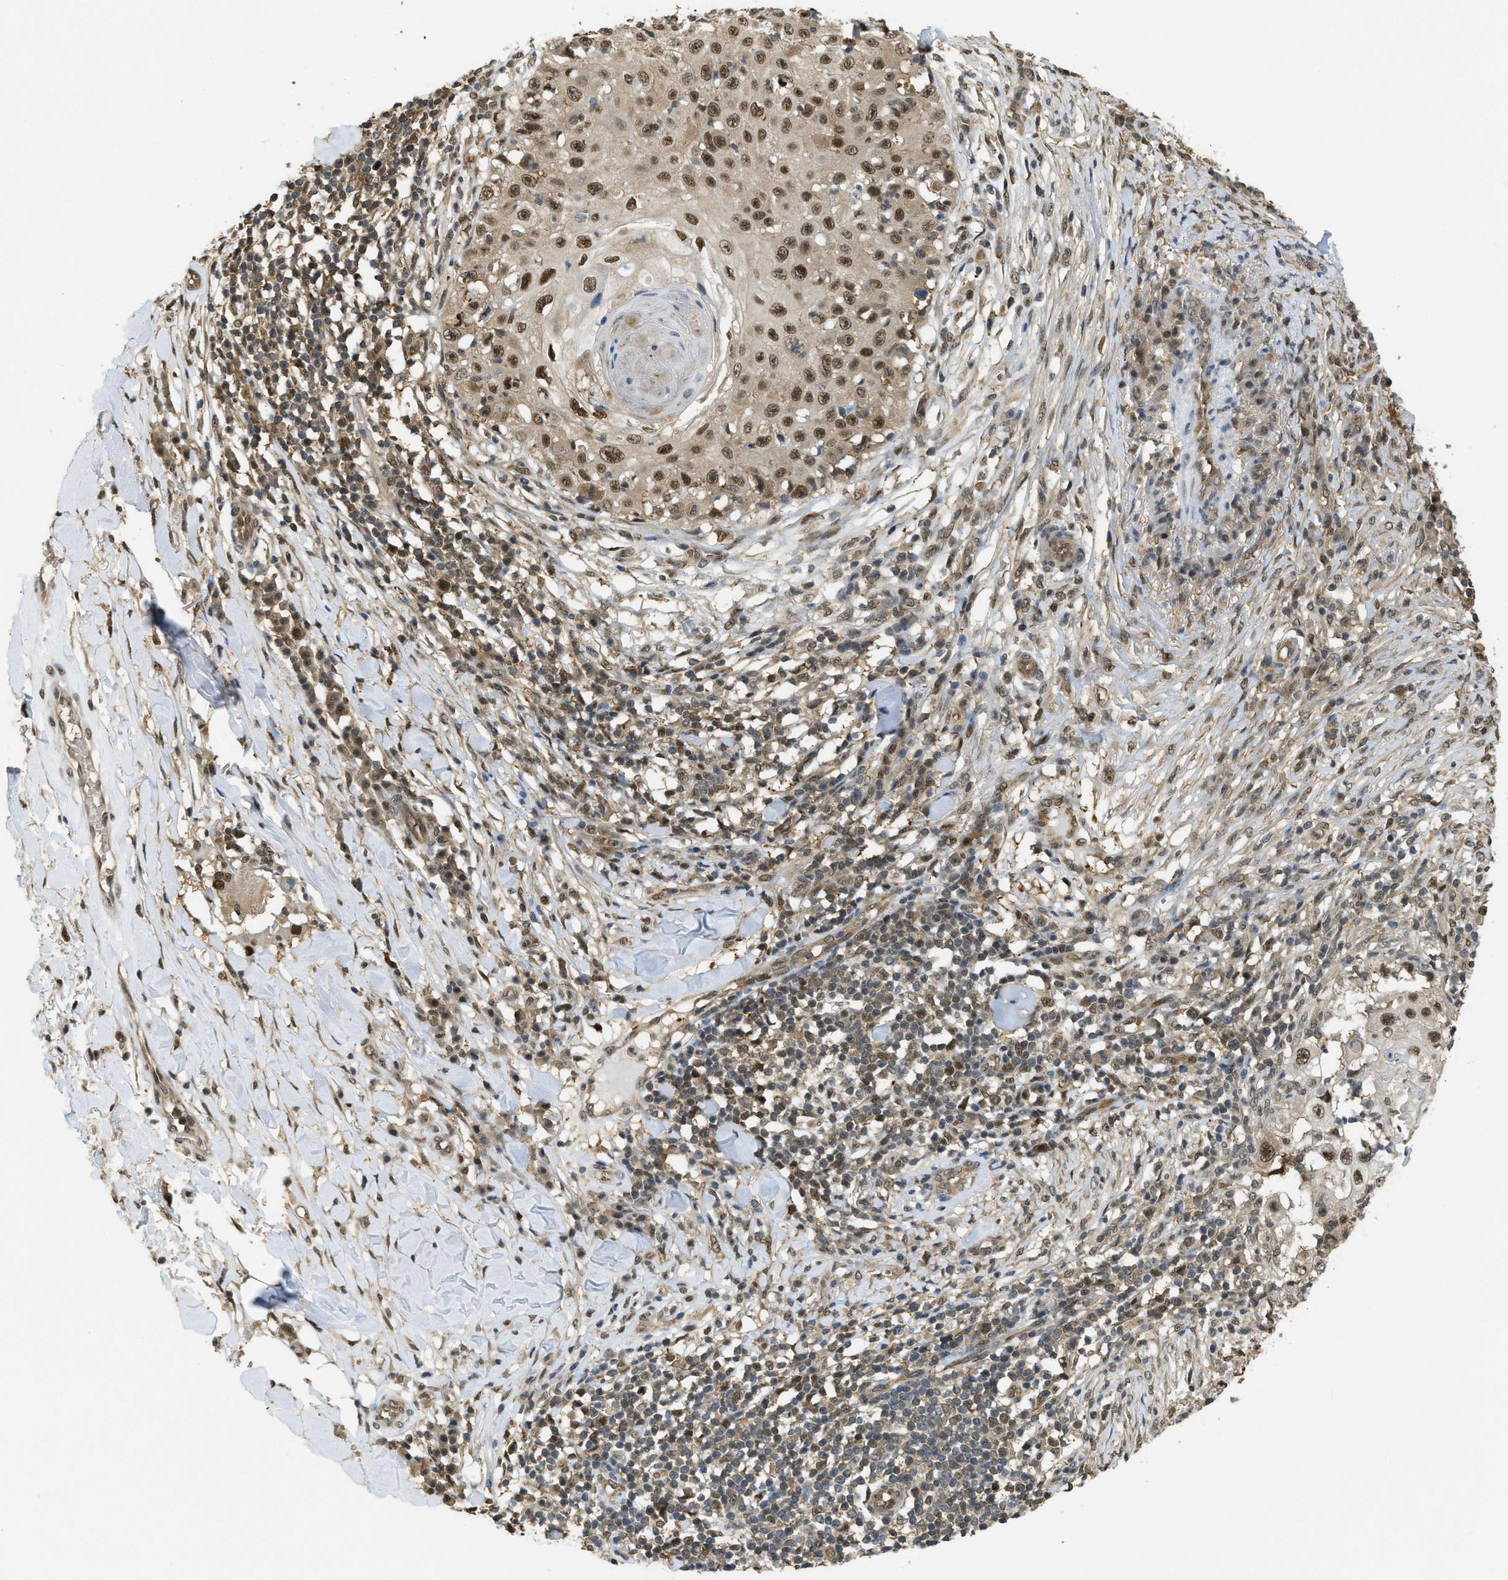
{"staining": {"intensity": "moderate", "quantity": ">75%", "location": "cytoplasmic/membranous,nuclear"}, "tissue": "skin cancer", "cell_type": "Tumor cells", "image_type": "cancer", "snomed": [{"axis": "morphology", "description": "Squamous cell carcinoma, NOS"}, {"axis": "topography", "description": "Skin"}], "caption": "Skin cancer stained with a brown dye demonstrates moderate cytoplasmic/membranous and nuclear positive positivity in about >75% of tumor cells.", "gene": "PSMC5", "patient": {"sex": "male", "age": 86}}